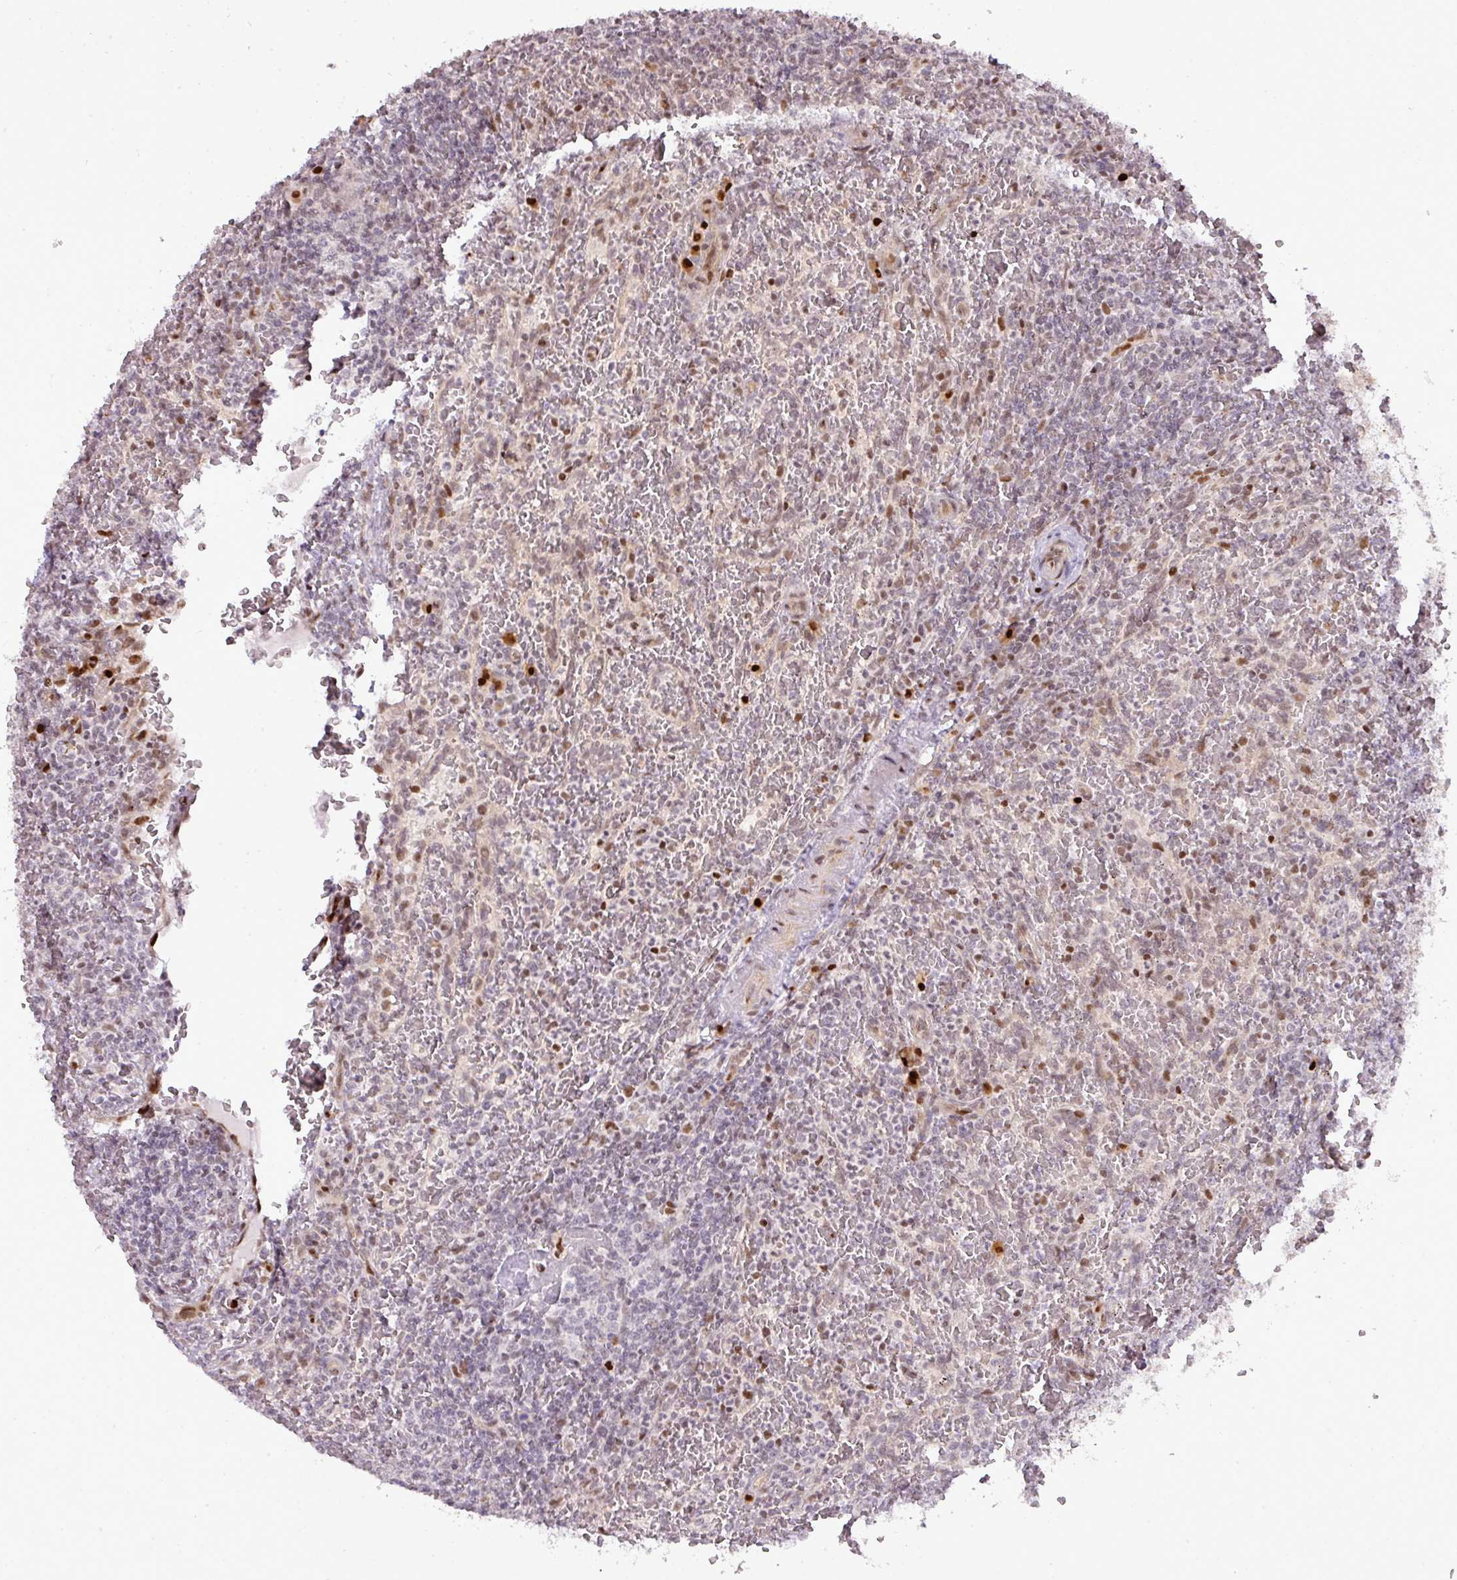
{"staining": {"intensity": "moderate", "quantity": "<25%", "location": "nuclear"}, "tissue": "lymphoma", "cell_type": "Tumor cells", "image_type": "cancer", "snomed": [{"axis": "morphology", "description": "Malignant lymphoma, non-Hodgkin's type, Low grade"}, {"axis": "topography", "description": "Spleen"}], "caption": "Lymphoma stained with a protein marker demonstrates moderate staining in tumor cells.", "gene": "MYSM1", "patient": {"sex": "female", "age": 64}}